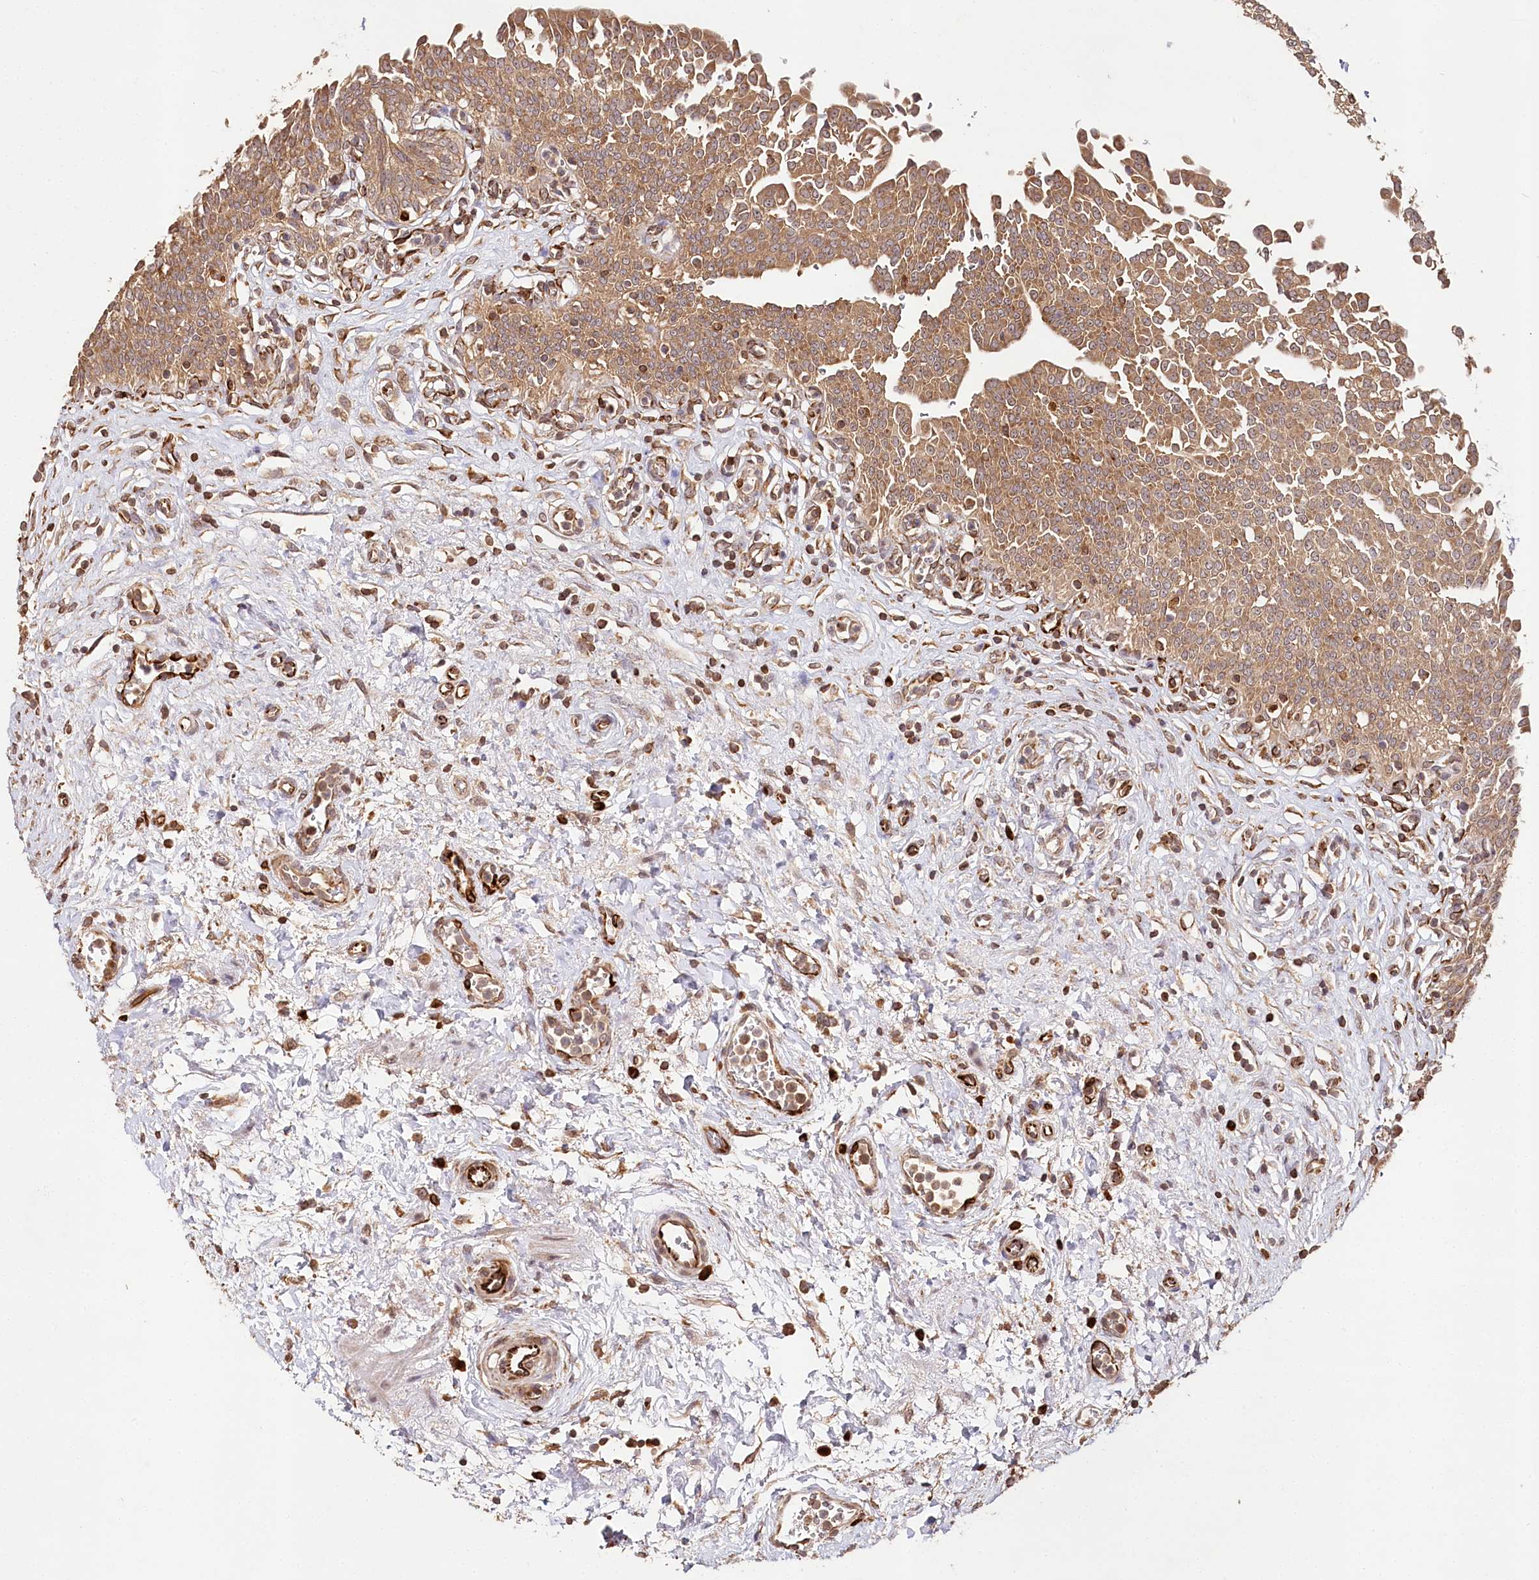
{"staining": {"intensity": "moderate", "quantity": ">75%", "location": "cytoplasmic/membranous"}, "tissue": "urinary bladder", "cell_type": "Urothelial cells", "image_type": "normal", "snomed": [{"axis": "morphology", "description": "Urothelial carcinoma, High grade"}, {"axis": "topography", "description": "Urinary bladder"}], "caption": "An IHC photomicrograph of benign tissue is shown. Protein staining in brown highlights moderate cytoplasmic/membranous positivity in urinary bladder within urothelial cells. (Stains: DAB in brown, nuclei in blue, Microscopy: brightfield microscopy at high magnification).", "gene": "DMXL1", "patient": {"sex": "male", "age": 46}}